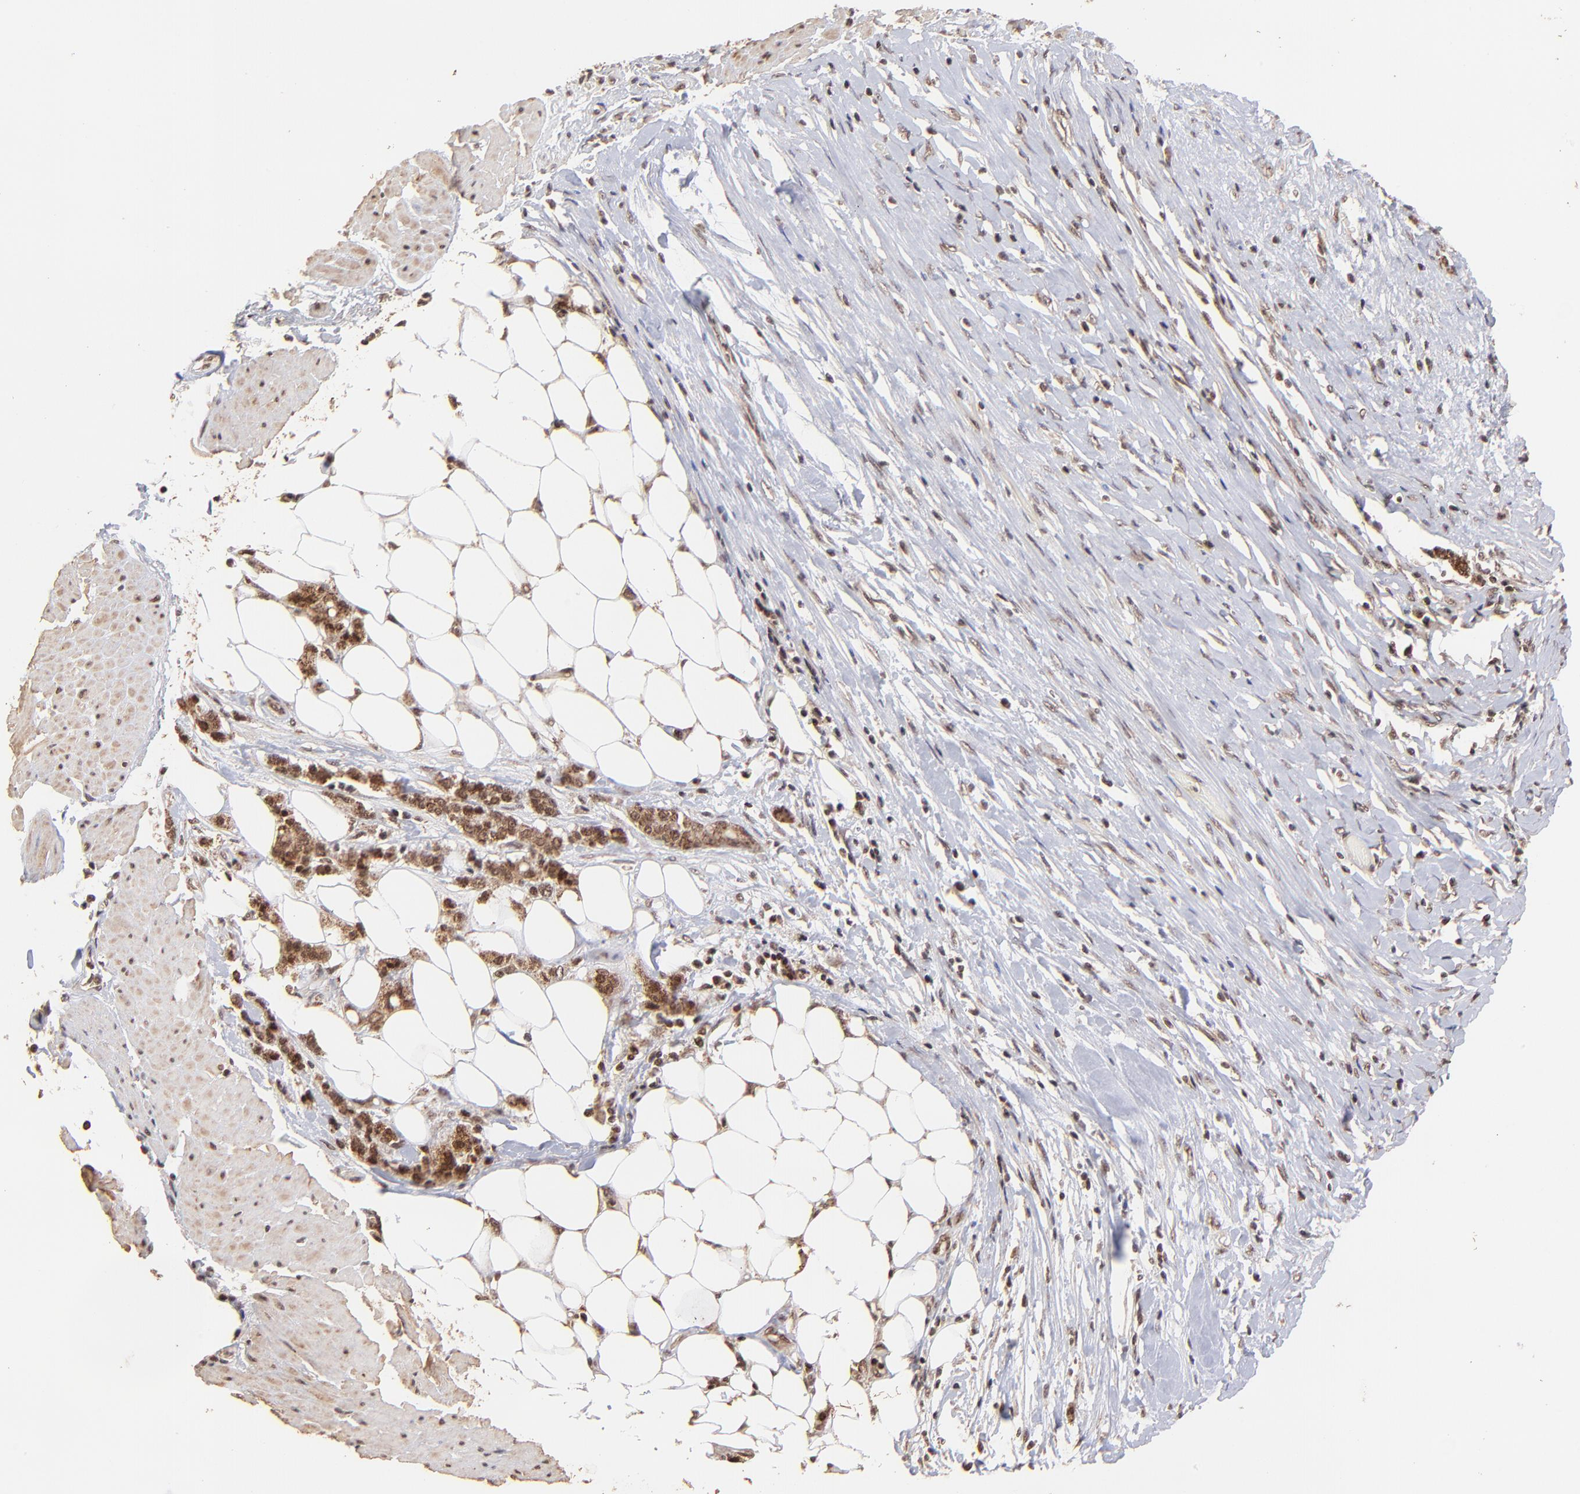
{"staining": {"intensity": "strong", "quantity": ">75%", "location": "cytoplasmic/membranous"}, "tissue": "stomach cancer", "cell_type": "Tumor cells", "image_type": "cancer", "snomed": [{"axis": "morphology", "description": "Adenocarcinoma, NOS"}, {"axis": "topography", "description": "Stomach, lower"}], "caption": "A micrograph of stomach cancer (adenocarcinoma) stained for a protein shows strong cytoplasmic/membranous brown staining in tumor cells. The staining was performed using DAB (3,3'-diaminobenzidine), with brown indicating positive protein expression. Nuclei are stained blue with hematoxylin.", "gene": "MED15", "patient": {"sex": "male", "age": 88}}